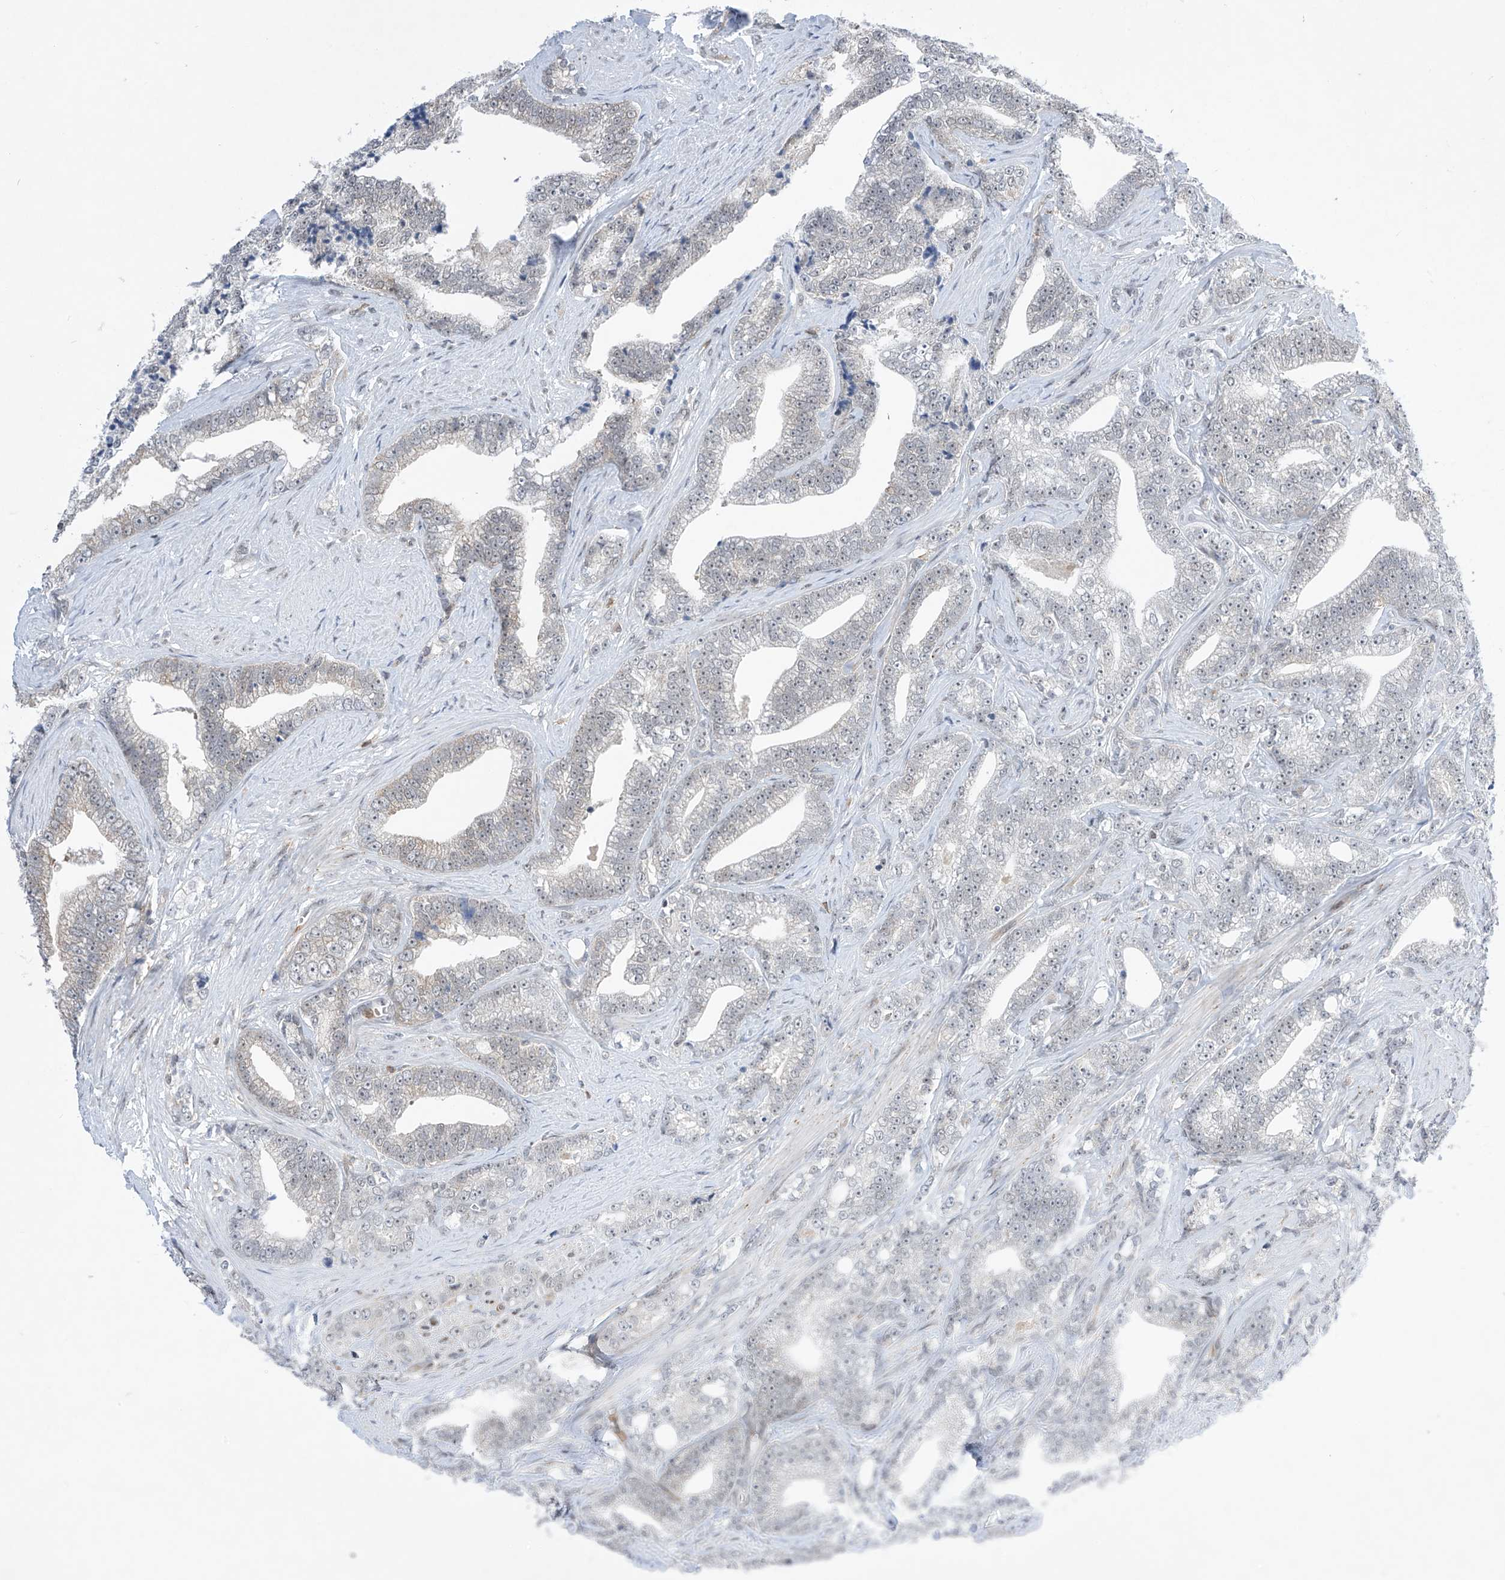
{"staining": {"intensity": "weak", "quantity": "<25%", "location": "nuclear"}, "tissue": "prostate cancer", "cell_type": "Tumor cells", "image_type": "cancer", "snomed": [{"axis": "morphology", "description": "Adenocarcinoma, High grade"}, {"axis": "topography", "description": "Prostate and seminal vesicle, NOS"}], "caption": "Immunohistochemistry (IHC) of prostate cancer demonstrates no positivity in tumor cells.", "gene": "MSL3", "patient": {"sex": "male", "age": 67}}